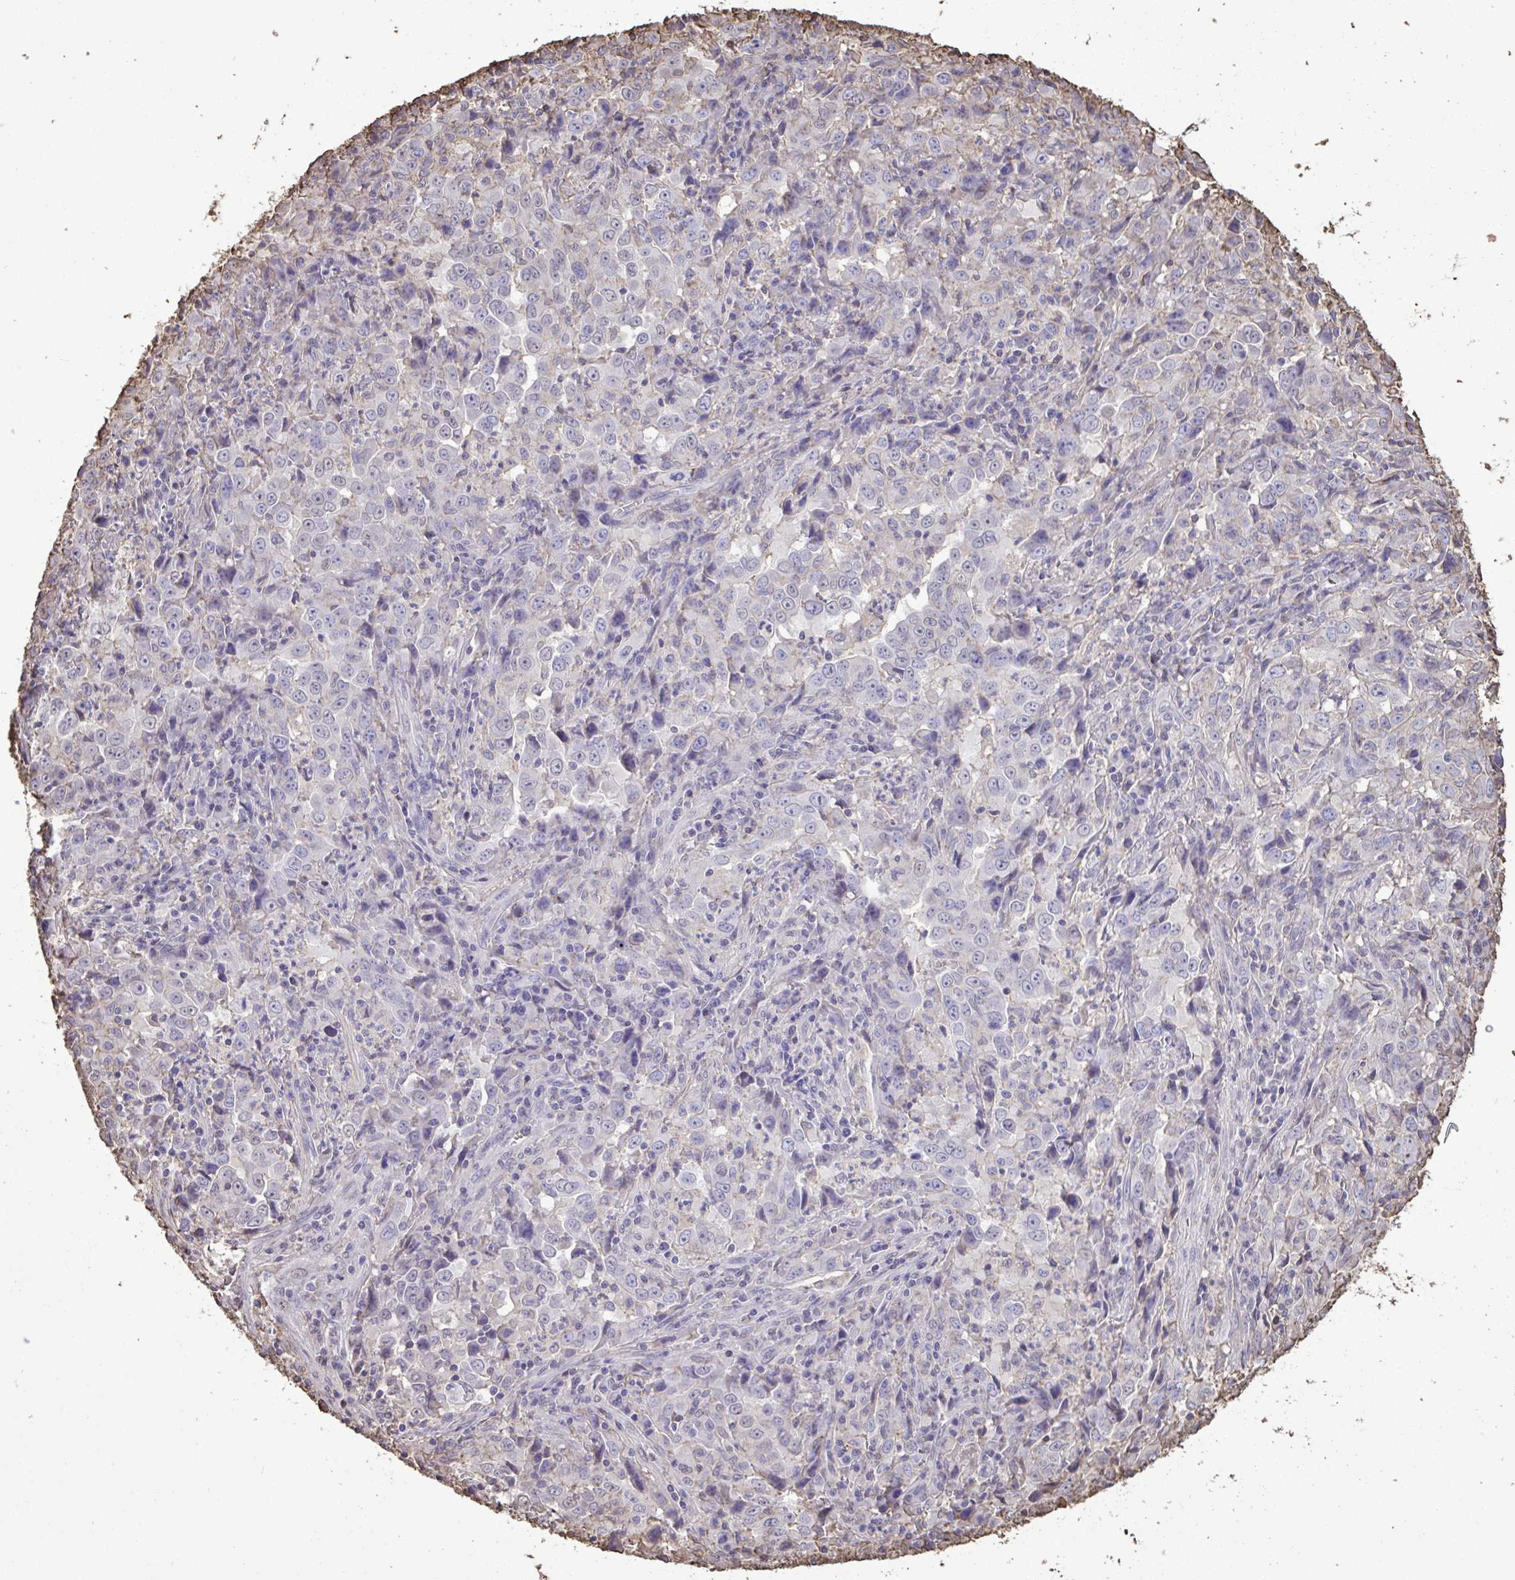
{"staining": {"intensity": "negative", "quantity": "none", "location": "none"}, "tissue": "lung cancer", "cell_type": "Tumor cells", "image_type": "cancer", "snomed": [{"axis": "morphology", "description": "Adenocarcinoma, NOS"}, {"axis": "topography", "description": "Lung"}], "caption": "Immunohistochemical staining of human lung cancer (adenocarcinoma) shows no significant staining in tumor cells.", "gene": "ANXA5", "patient": {"sex": "male", "age": 67}}